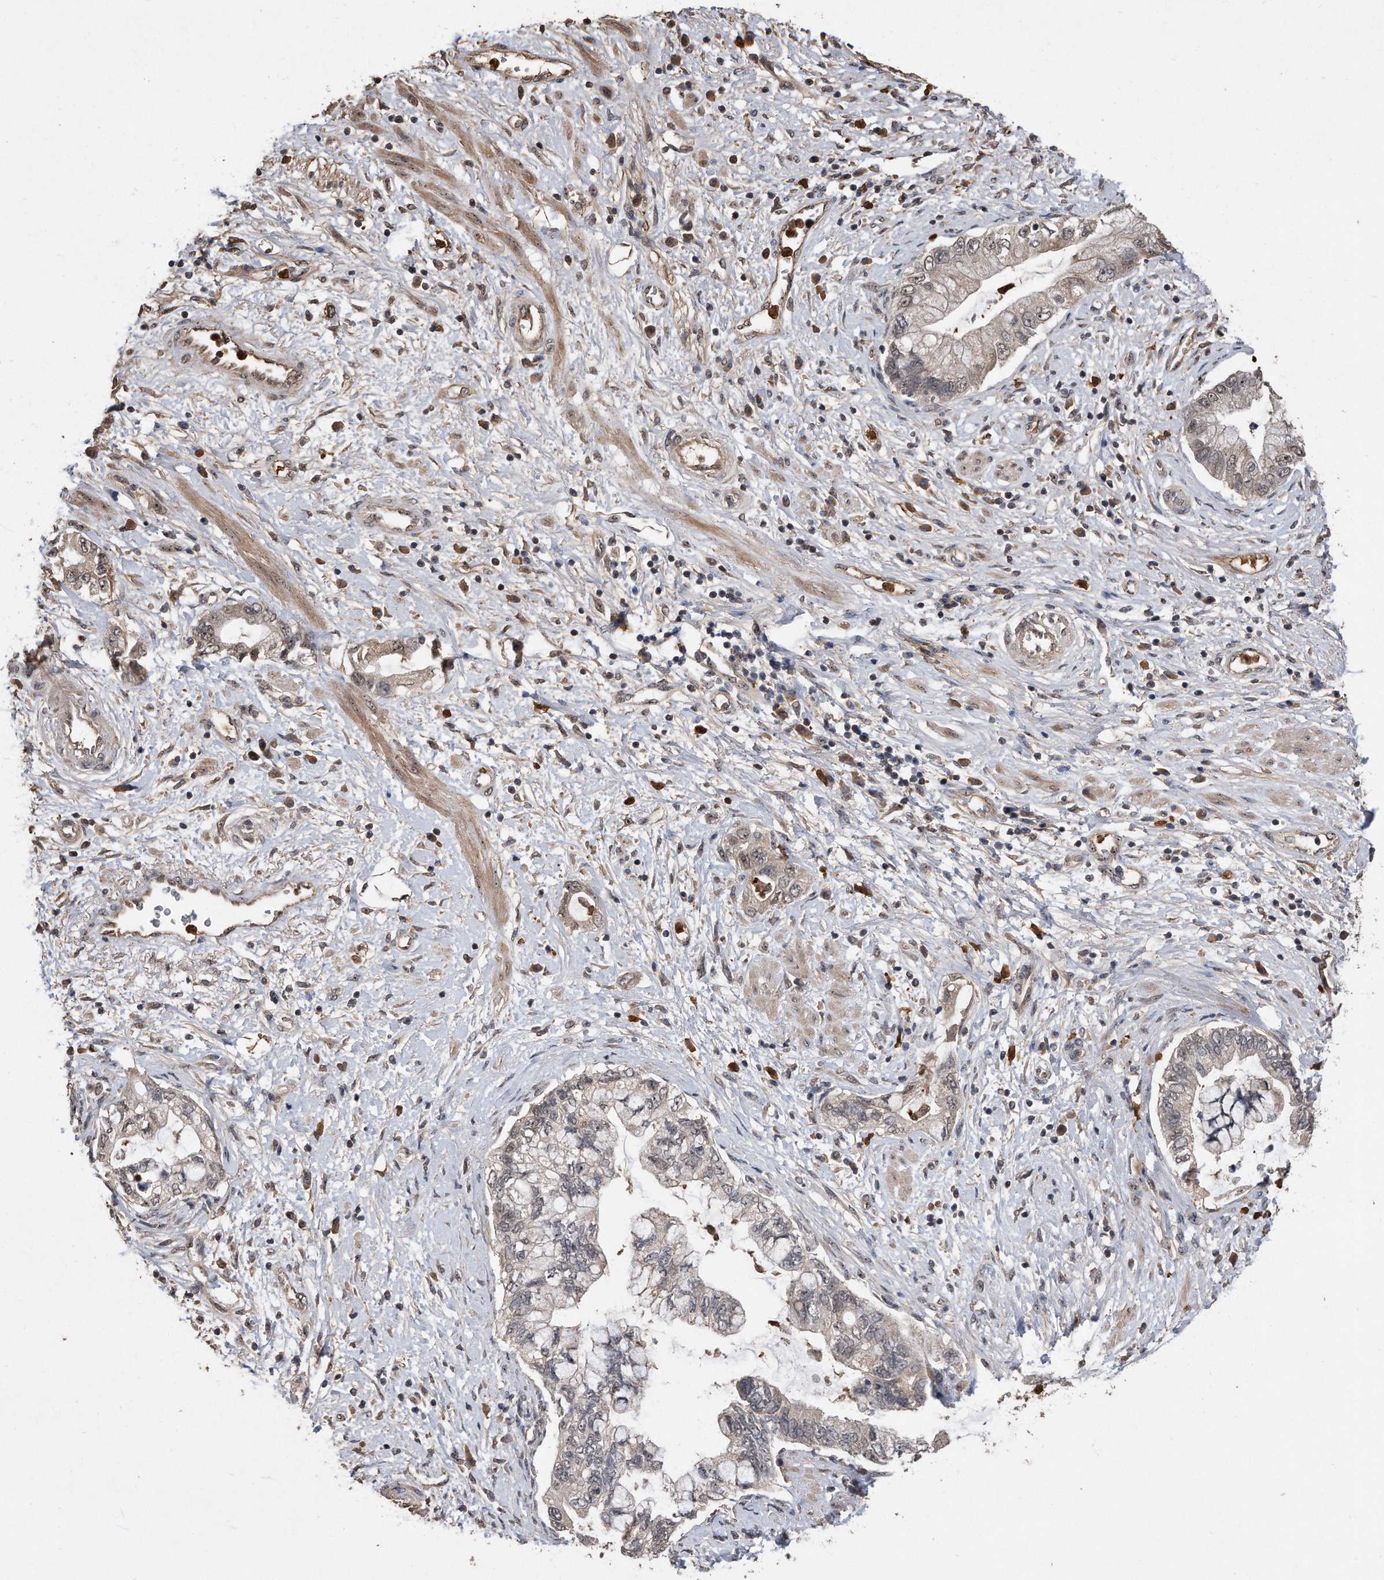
{"staining": {"intensity": "weak", "quantity": "25%-75%", "location": "cytoplasmic/membranous,nuclear"}, "tissue": "pancreatic cancer", "cell_type": "Tumor cells", "image_type": "cancer", "snomed": [{"axis": "morphology", "description": "Adenocarcinoma, NOS"}, {"axis": "topography", "description": "Pancreas"}], "caption": "Tumor cells demonstrate low levels of weak cytoplasmic/membranous and nuclear staining in approximately 25%-75% of cells in pancreatic cancer. Nuclei are stained in blue.", "gene": "PELO", "patient": {"sex": "female", "age": 73}}